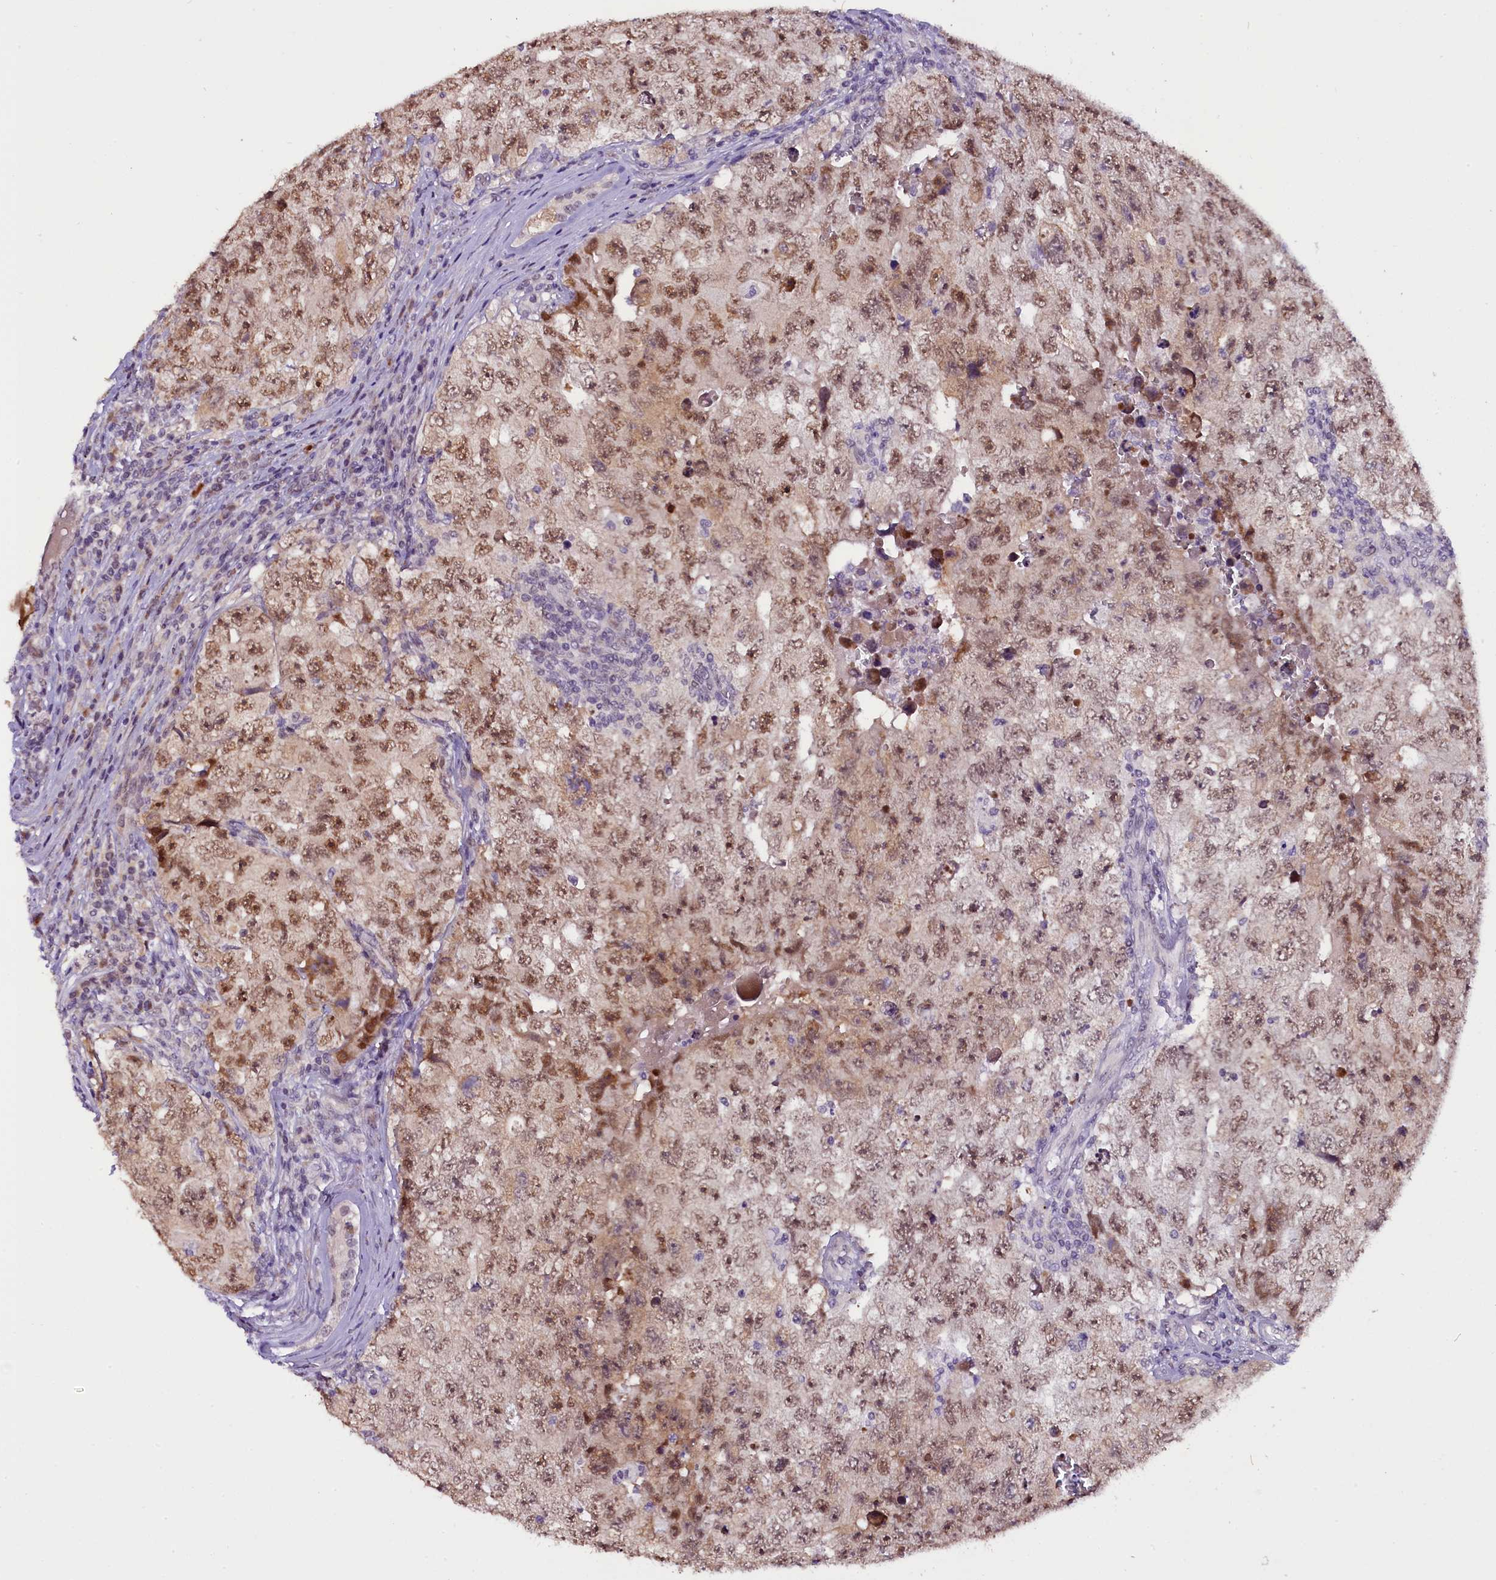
{"staining": {"intensity": "moderate", "quantity": ">75%", "location": "nuclear"}, "tissue": "testis cancer", "cell_type": "Tumor cells", "image_type": "cancer", "snomed": [{"axis": "morphology", "description": "Carcinoma, Embryonal, NOS"}, {"axis": "topography", "description": "Testis"}], "caption": "Testis cancer (embryonal carcinoma) was stained to show a protein in brown. There is medium levels of moderate nuclear positivity in about >75% of tumor cells. Immunohistochemistry stains the protein in brown and the nuclei are stained blue.", "gene": "RPUSD2", "patient": {"sex": "male", "age": 17}}